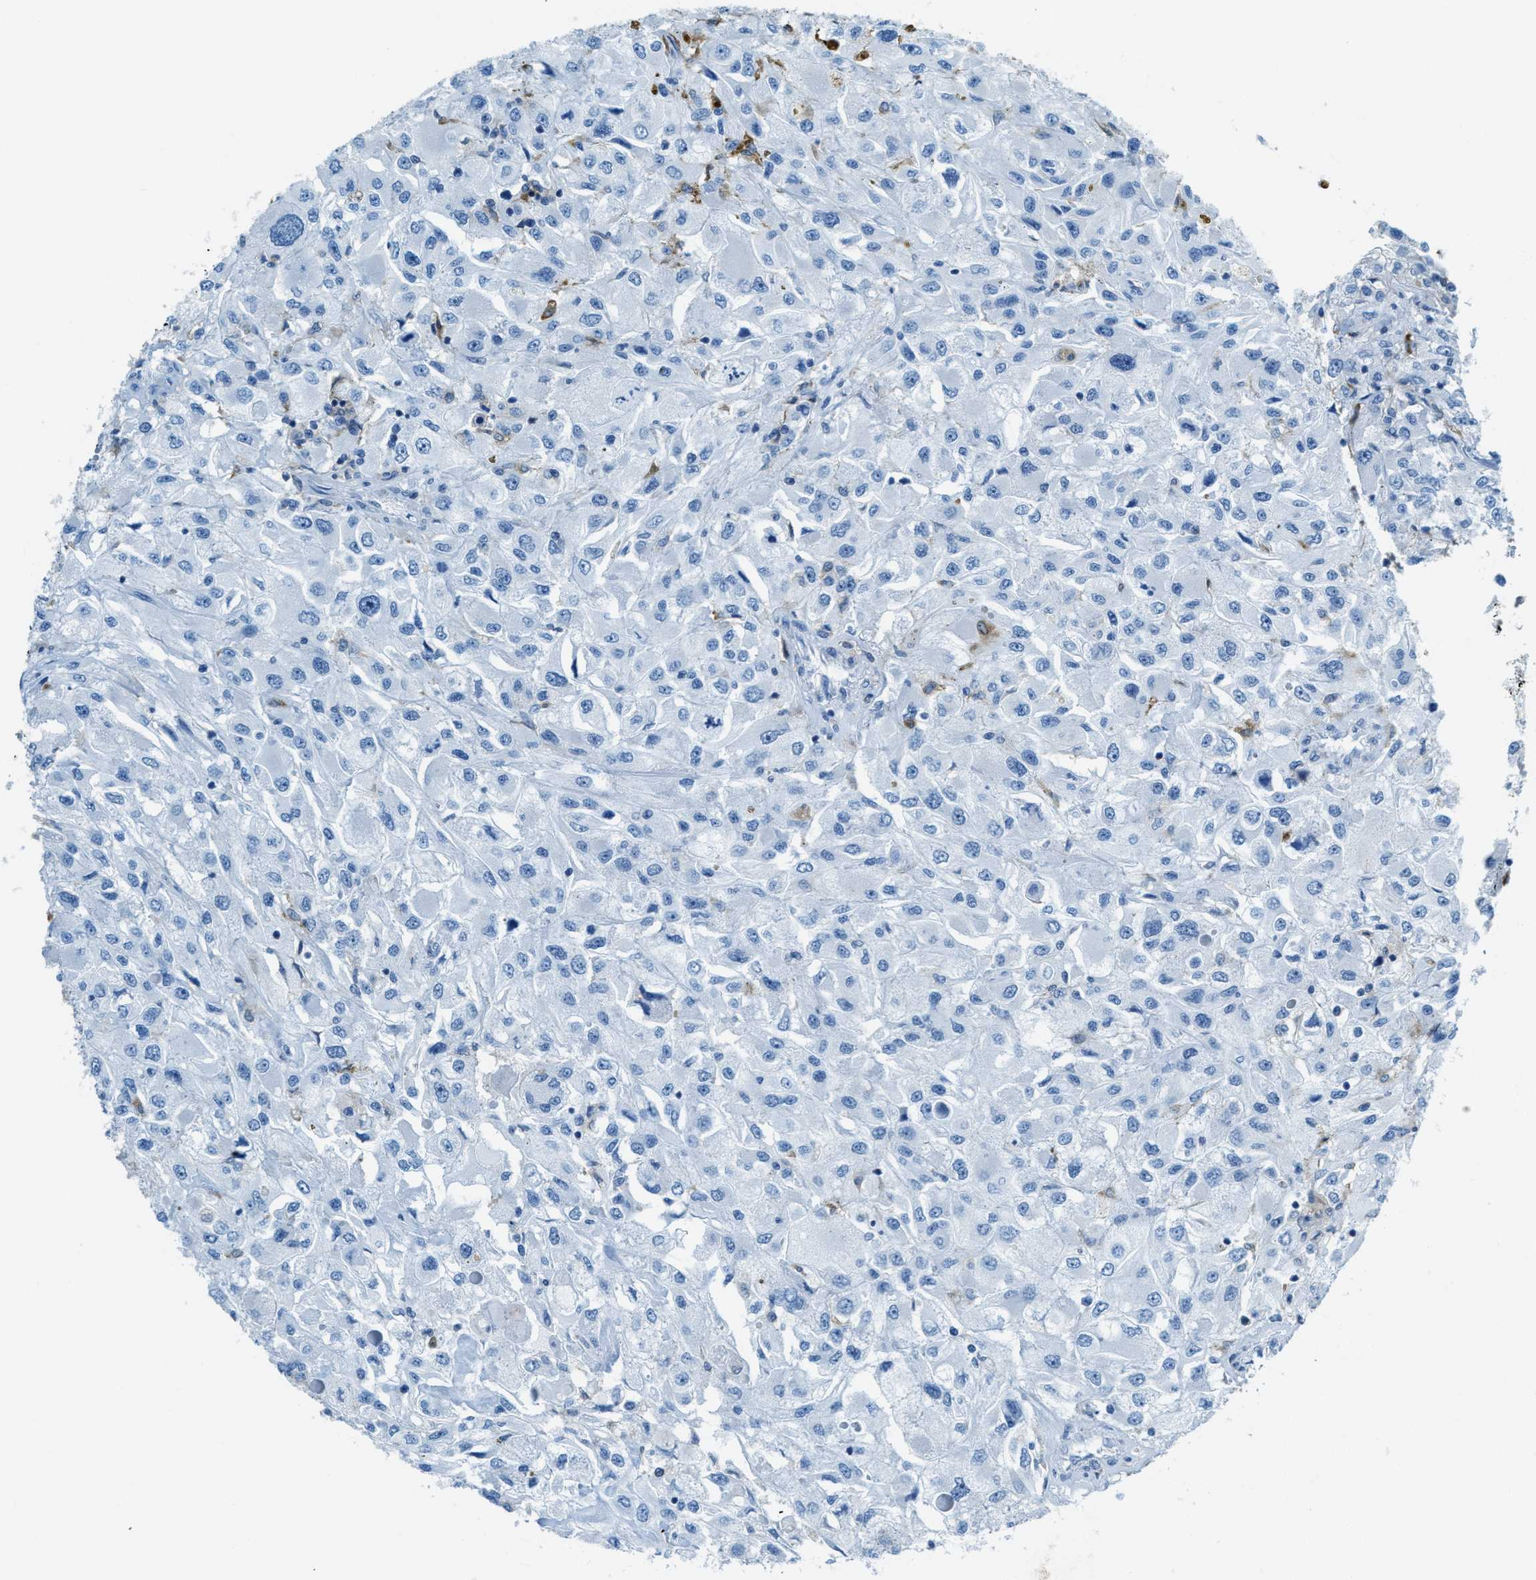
{"staining": {"intensity": "negative", "quantity": "none", "location": "none"}, "tissue": "renal cancer", "cell_type": "Tumor cells", "image_type": "cancer", "snomed": [{"axis": "morphology", "description": "Adenocarcinoma, NOS"}, {"axis": "topography", "description": "Kidney"}], "caption": "IHC image of neoplastic tissue: human renal cancer (adenocarcinoma) stained with DAB (3,3'-diaminobenzidine) displays no significant protein staining in tumor cells.", "gene": "MATCAP2", "patient": {"sex": "female", "age": 52}}